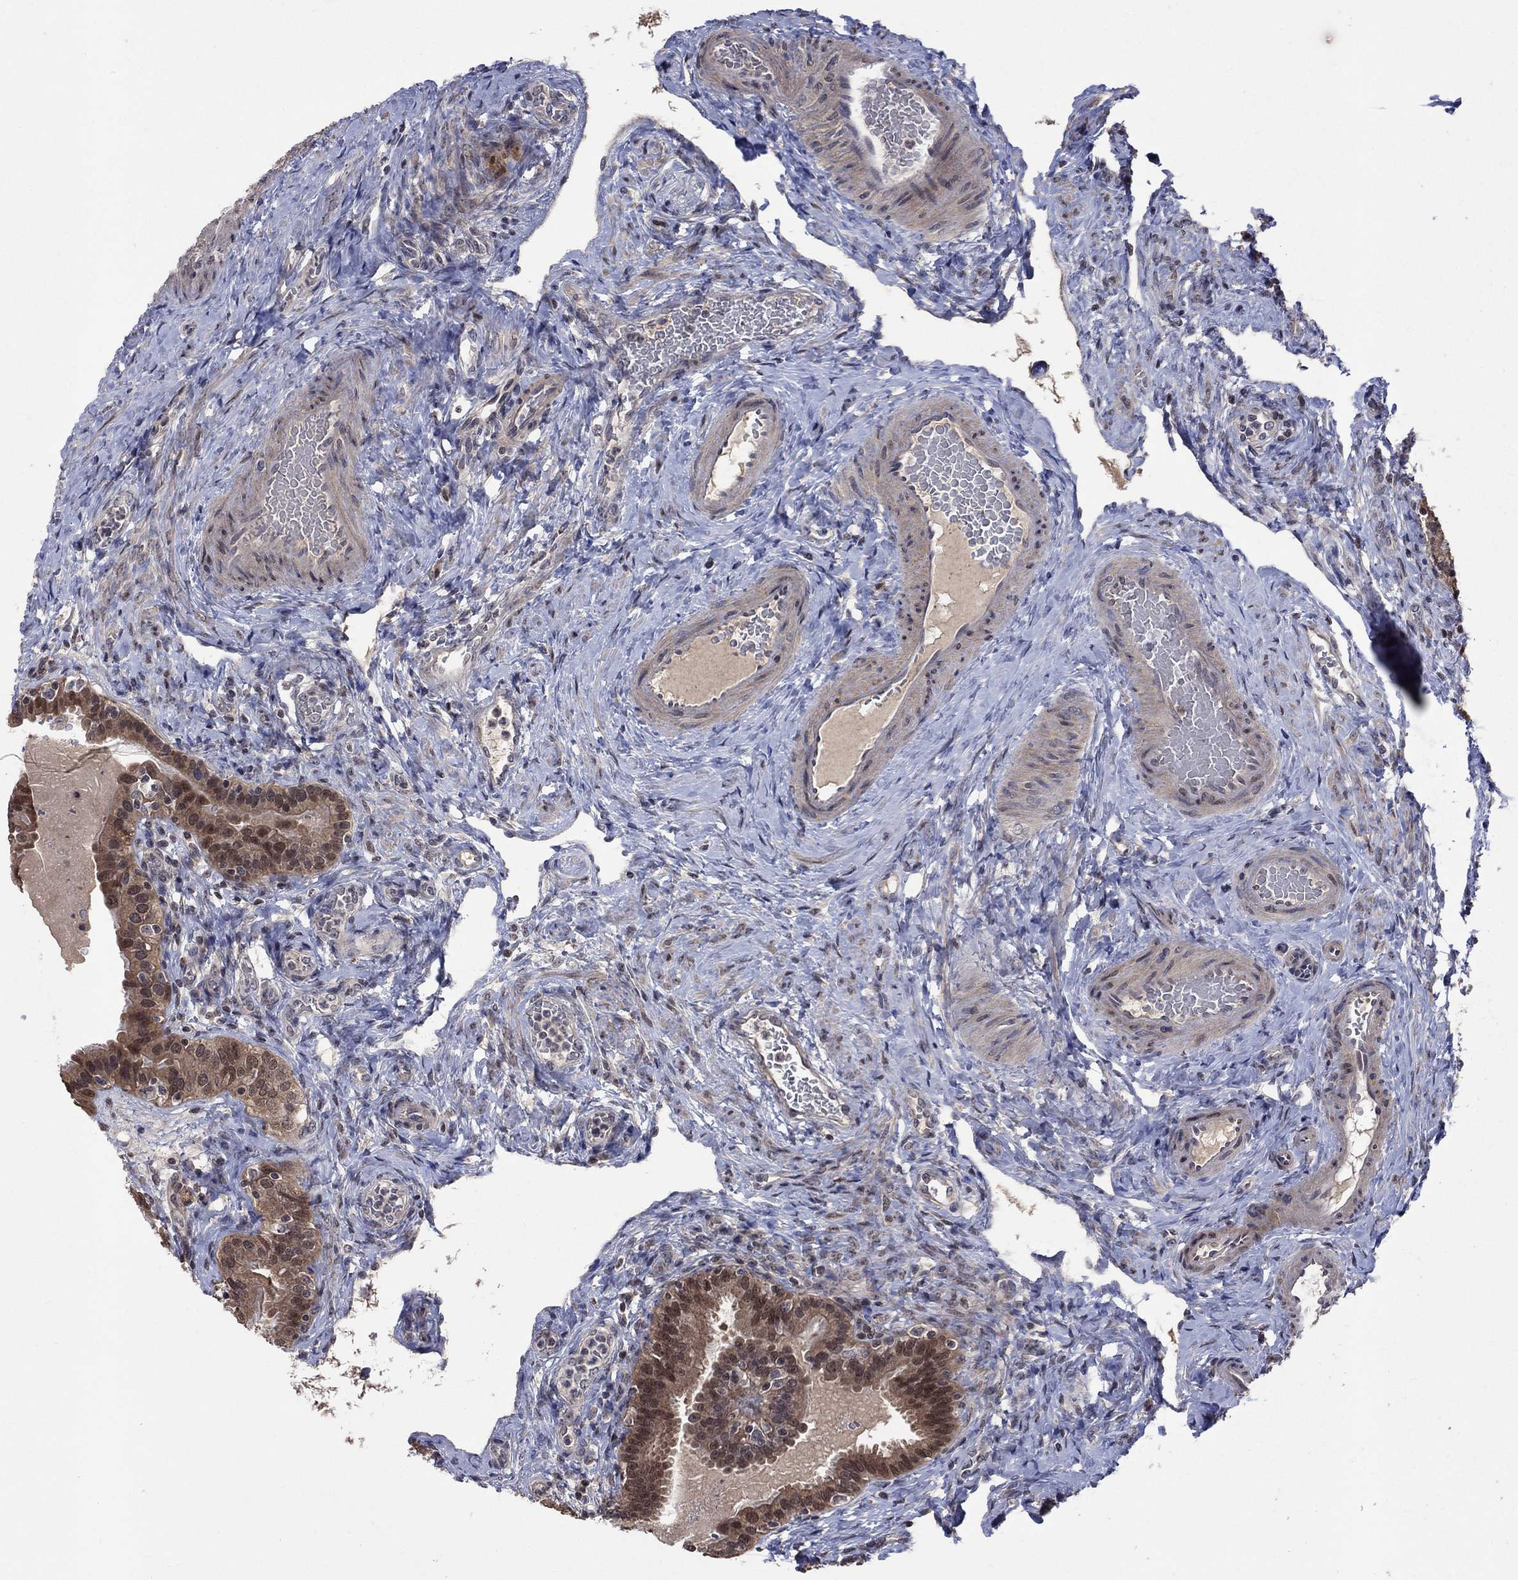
{"staining": {"intensity": "moderate", "quantity": ">75%", "location": "cytoplasmic/membranous"}, "tissue": "fallopian tube", "cell_type": "Glandular cells", "image_type": "normal", "snomed": [{"axis": "morphology", "description": "Normal tissue, NOS"}, {"axis": "topography", "description": "Fallopian tube"}, {"axis": "topography", "description": "Ovary"}], "caption": "Moderate cytoplasmic/membranous staining is appreciated in about >75% of glandular cells in normal fallopian tube. (DAB (3,3'-diaminobenzidine) IHC with brightfield microscopy, high magnification).", "gene": "IAH1", "patient": {"sex": "female", "age": 41}}